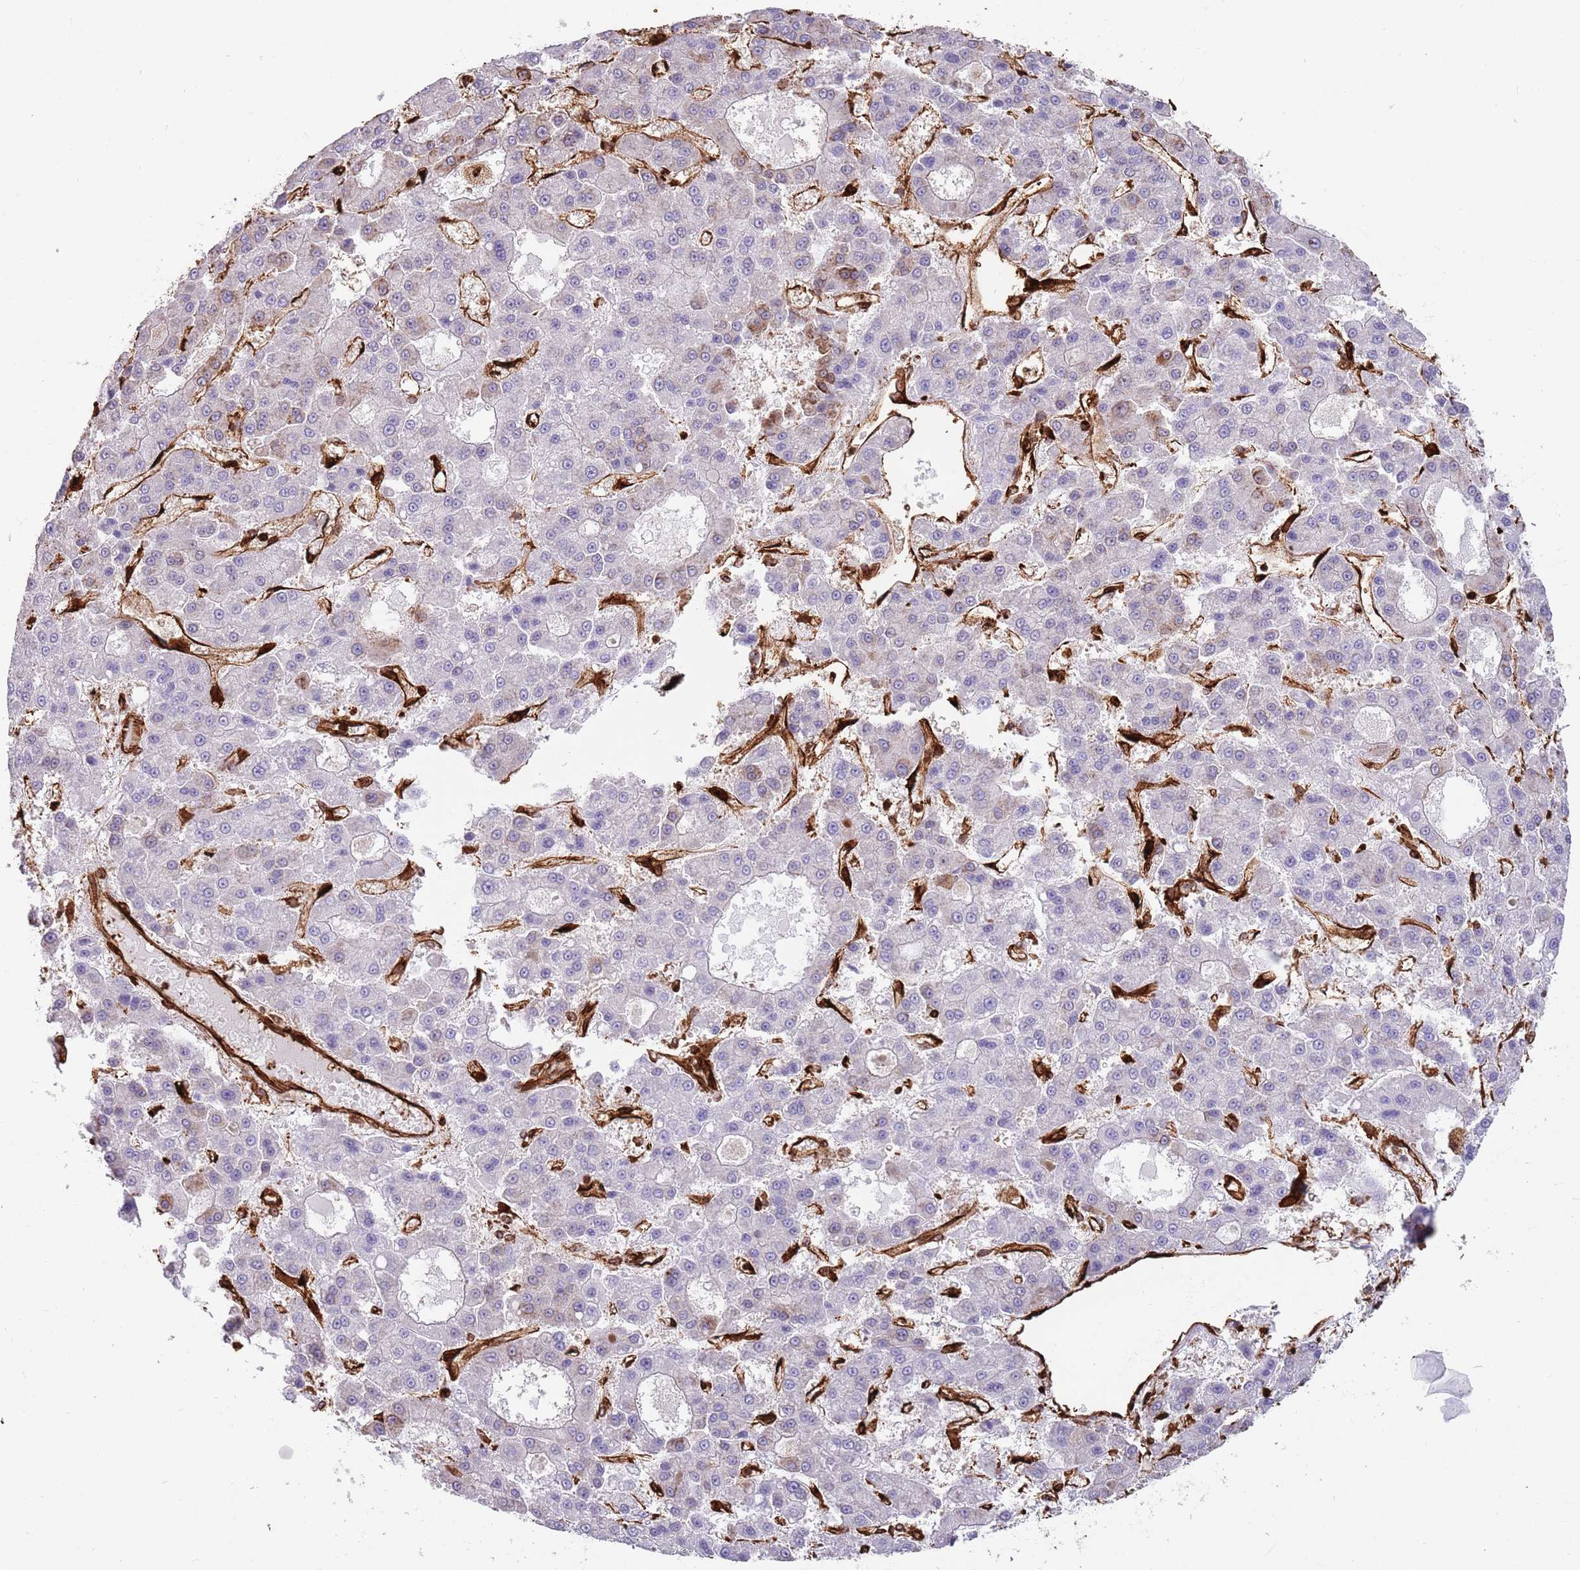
{"staining": {"intensity": "negative", "quantity": "none", "location": "none"}, "tissue": "liver cancer", "cell_type": "Tumor cells", "image_type": "cancer", "snomed": [{"axis": "morphology", "description": "Carcinoma, Hepatocellular, NOS"}, {"axis": "topography", "description": "Liver"}], "caption": "An immunohistochemistry (IHC) histopathology image of liver cancer (hepatocellular carcinoma) is shown. There is no staining in tumor cells of liver cancer (hepatocellular carcinoma).", "gene": "KBTBD7", "patient": {"sex": "male", "age": 70}}